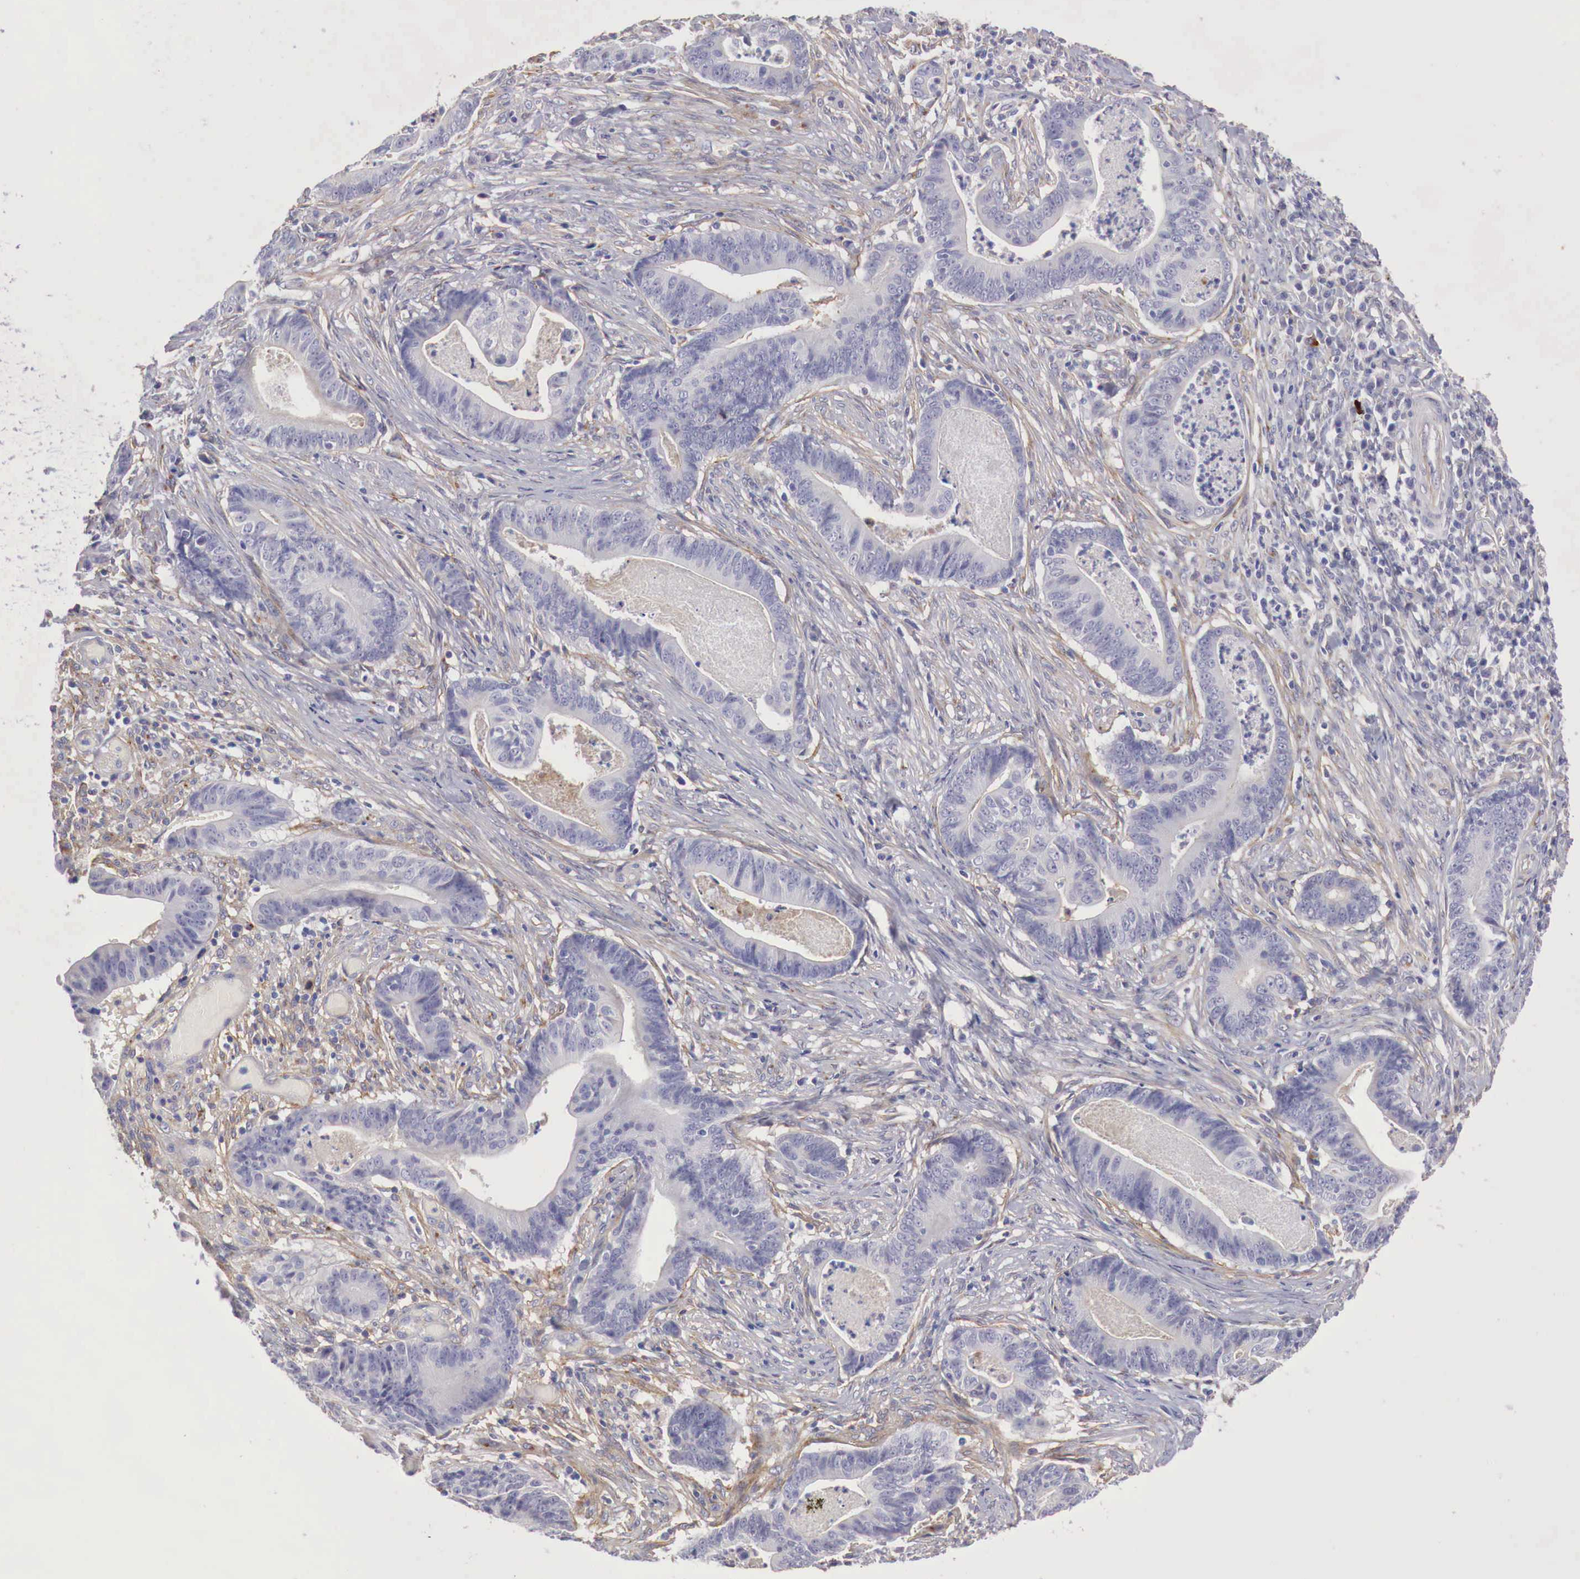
{"staining": {"intensity": "negative", "quantity": "none", "location": "none"}, "tissue": "stomach cancer", "cell_type": "Tumor cells", "image_type": "cancer", "snomed": [{"axis": "morphology", "description": "Adenocarcinoma, NOS"}, {"axis": "topography", "description": "Stomach, lower"}], "caption": "Image shows no protein positivity in tumor cells of stomach cancer tissue.", "gene": "KLHDC7B", "patient": {"sex": "female", "age": 86}}